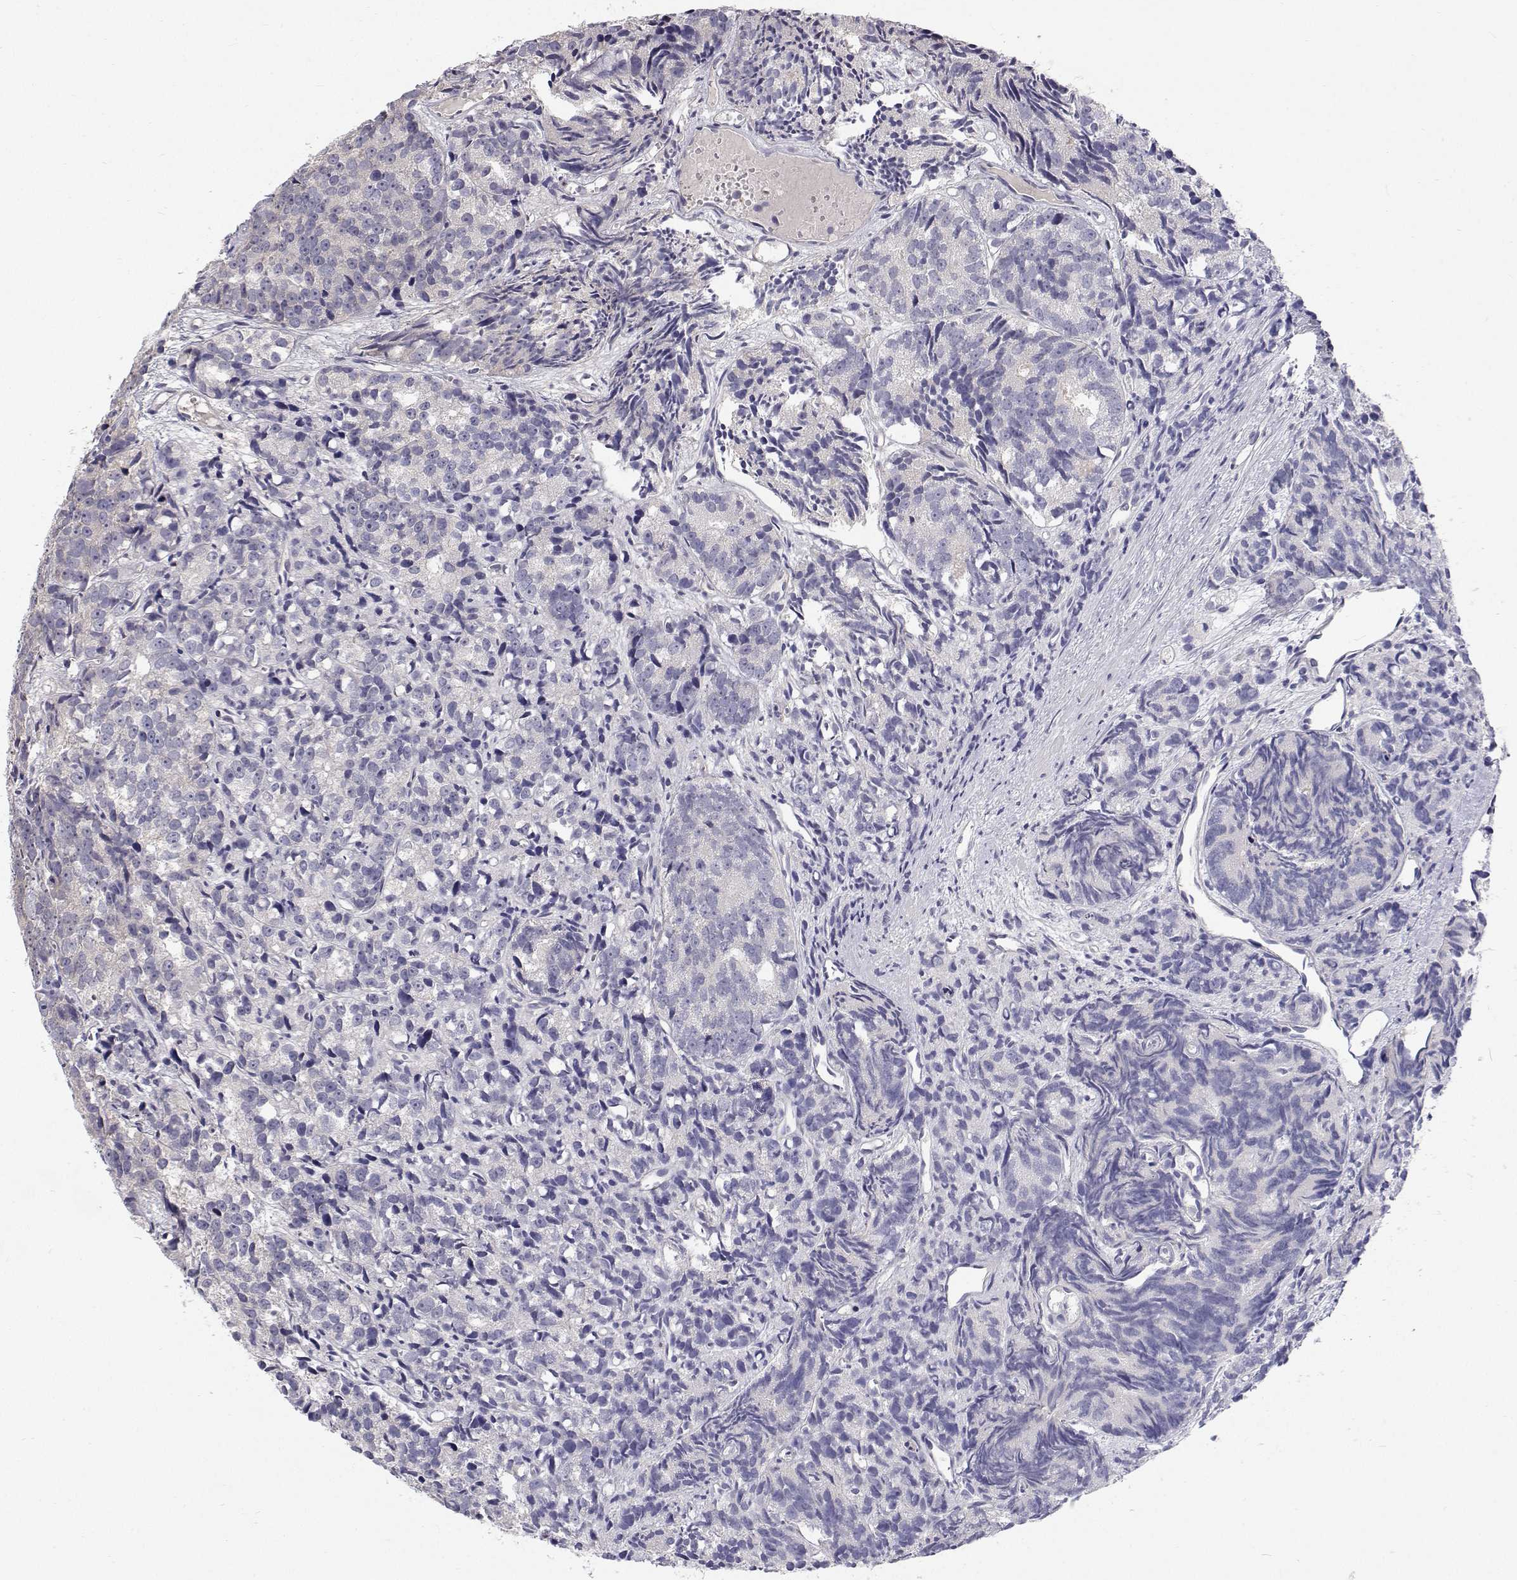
{"staining": {"intensity": "negative", "quantity": "none", "location": "none"}, "tissue": "prostate cancer", "cell_type": "Tumor cells", "image_type": "cancer", "snomed": [{"axis": "morphology", "description": "Adenocarcinoma, High grade"}, {"axis": "topography", "description": "Prostate"}], "caption": "This histopathology image is of prostate cancer stained with immunohistochemistry (IHC) to label a protein in brown with the nuclei are counter-stained blue. There is no expression in tumor cells.", "gene": "MYPN", "patient": {"sex": "male", "age": 77}}